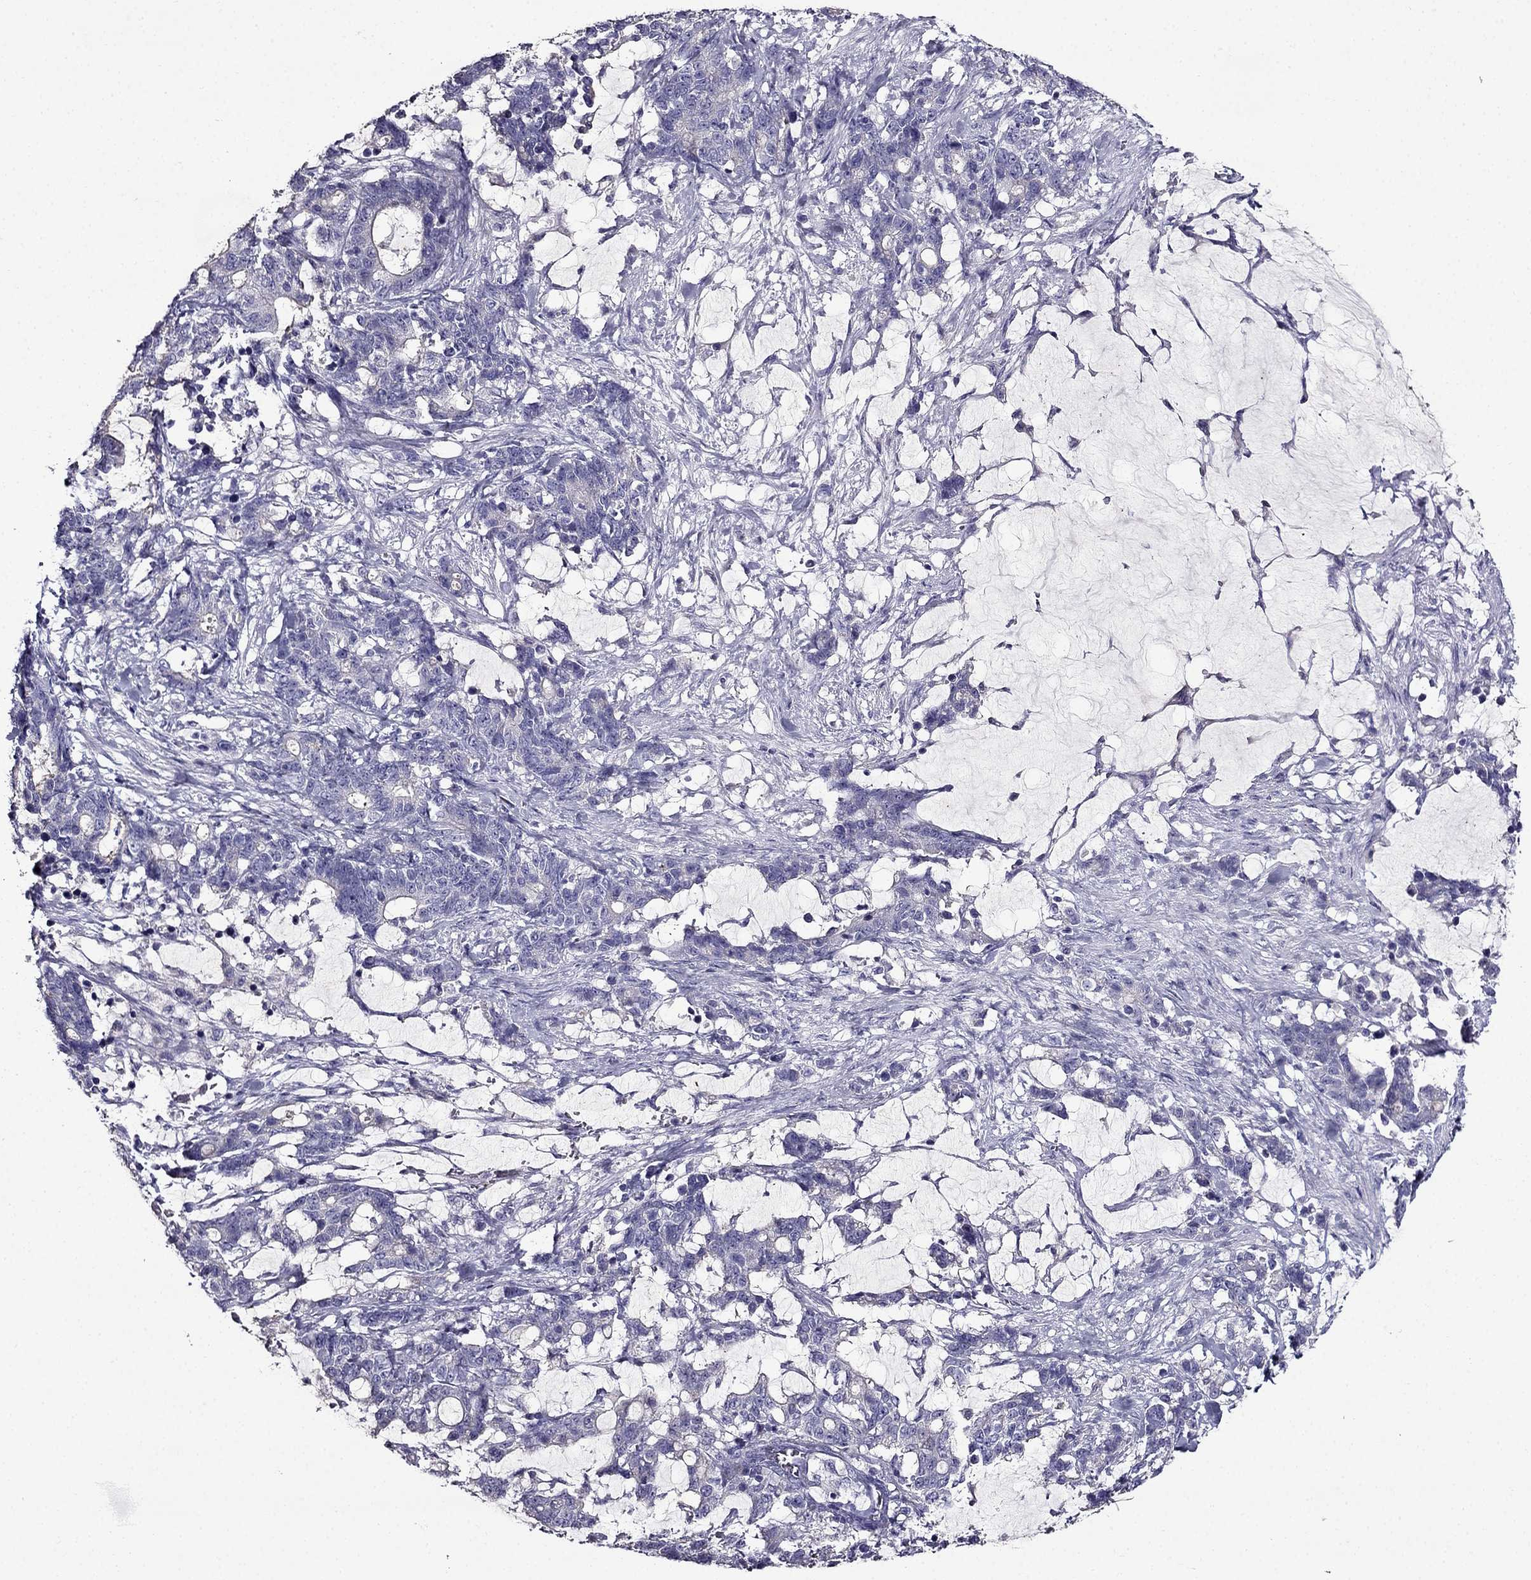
{"staining": {"intensity": "negative", "quantity": "none", "location": "none"}, "tissue": "stomach cancer", "cell_type": "Tumor cells", "image_type": "cancer", "snomed": [{"axis": "morphology", "description": "Normal tissue, NOS"}, {"axis": "morphology", "description": "Adenocarcinoma, NOS"}, {"axis": "topography", "description": "Stomach"}], "caption": "IHC of human adenocarcinoma (stomach) demonstrates no expression in tumor cells.", "gene": "TMEM266", "patient": {"sex": "female", "age": 64}}